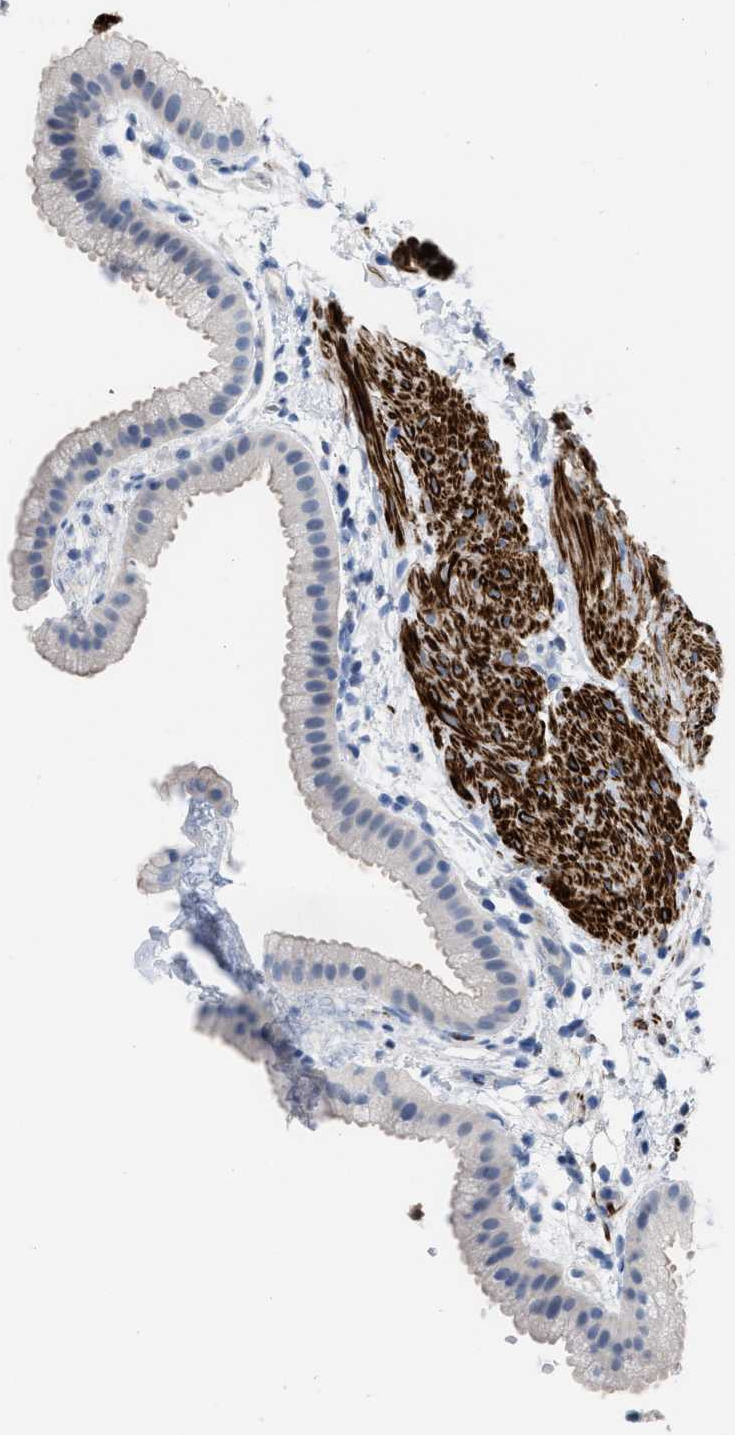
{"staining": {"intensity": "weak", "quantity": "<25%", "location": "cytoplasmic/membranous"}, "tissue": "gallbladder", "cell_type": "Glandular cells", "image_type": "normal", "snomed": [{"axis": "morphology", "description": "Normal tissue, NOS"}, {"axis": "topography", "description": "Gallbladder"}], "caption": "Immunohistochemistry of normal gallbladder exhibits no expression in glandular cells.", "gene": "PRMT2", "patient": {"sex": "female", "age": 64}}